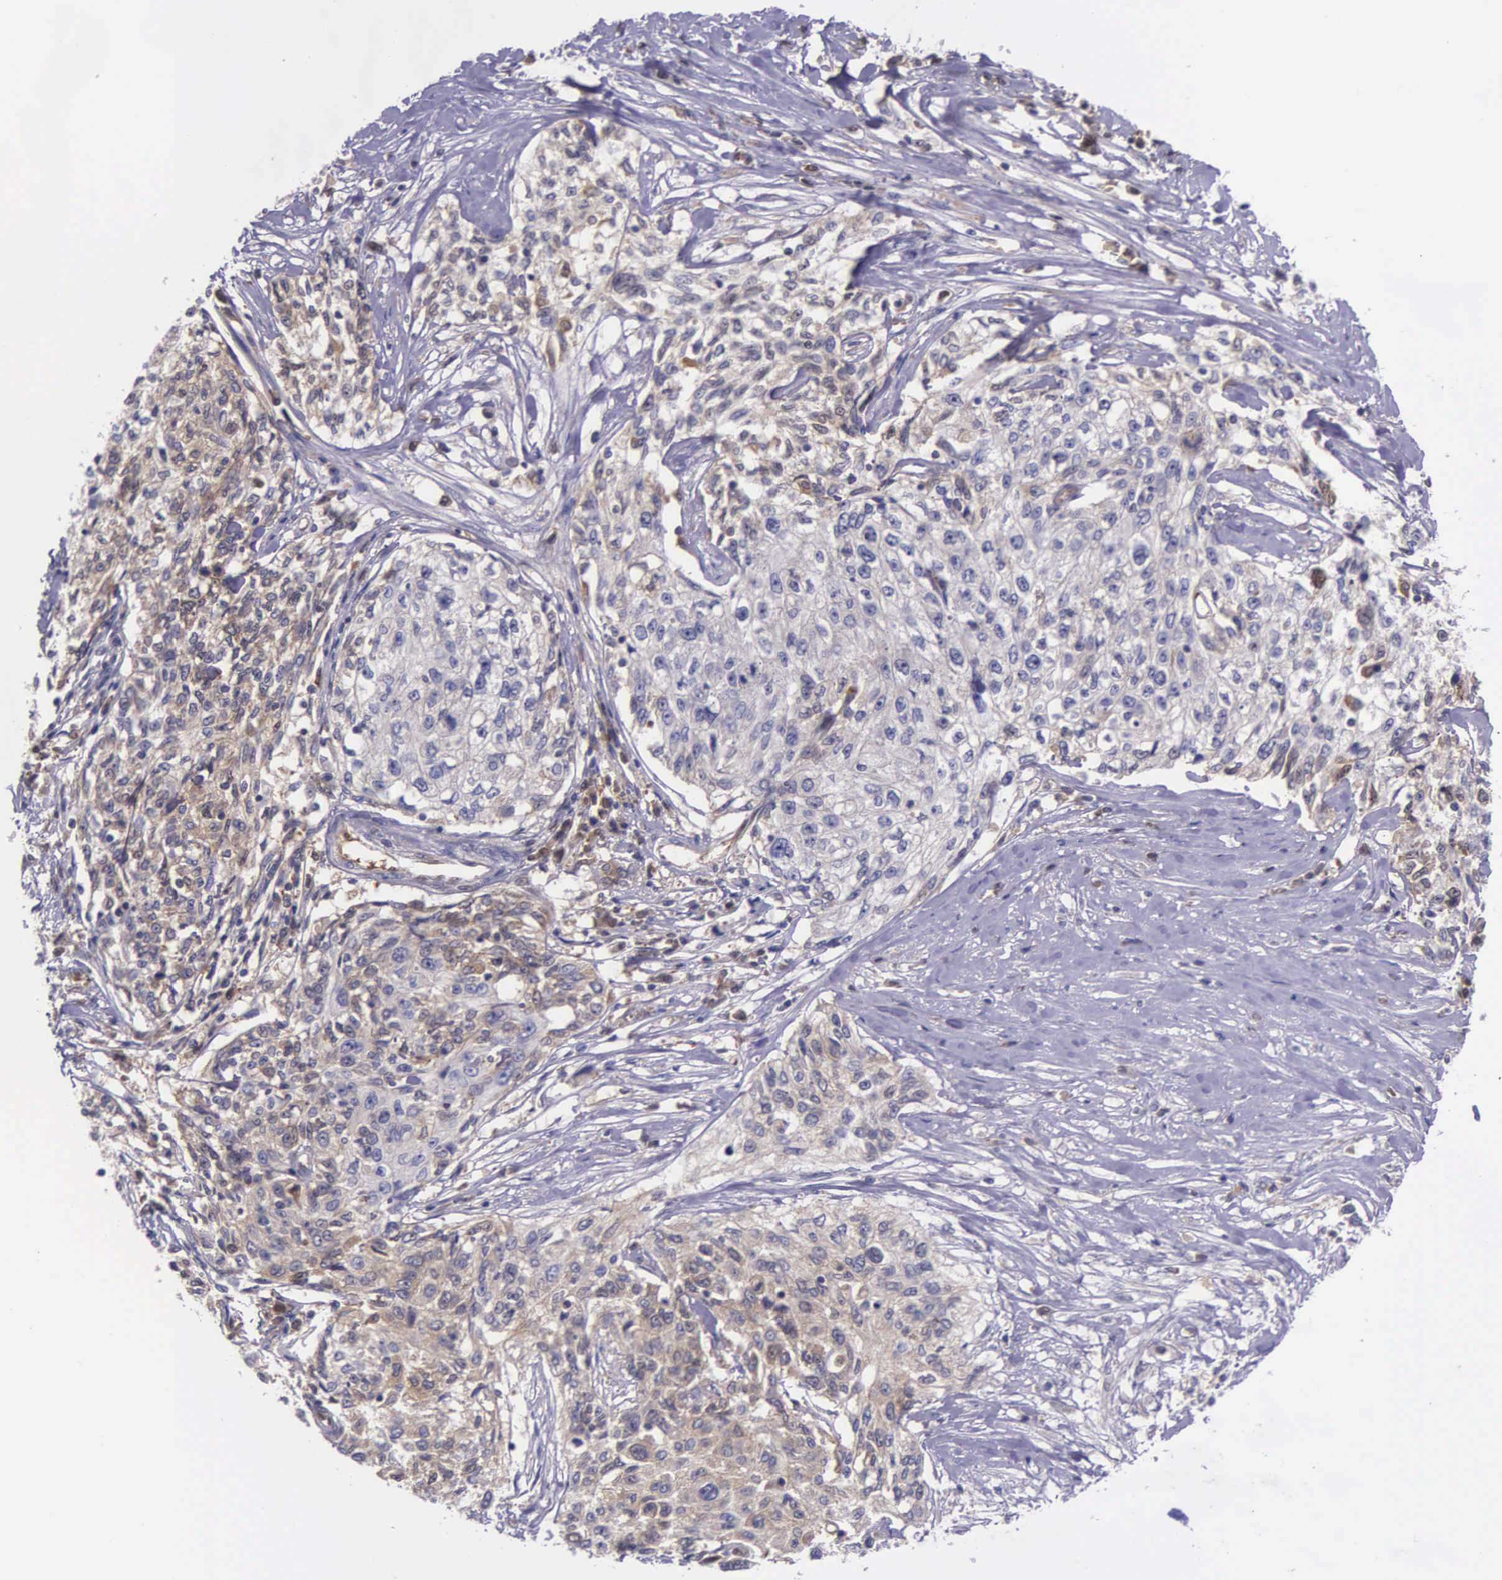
{"staining": {"intensity": "weak", "quantity": "25%-75%", "location": "cytoplasmic/membranous"}, "tissue": "cervical cancer", "cell_type": "Tumor cells", "image_type": "cancer", "snomed": [{"axis": "morphology", "description": "Squamous cell carcinoma, NOS"}, {"axis": "topography", "description": "Cervix"}], "caption": "This is an image of immunohistochemistry (IHC) staining of cervical squamous cell carcinoma, which shows weak positivity in the cytoplasmic/membranous of tumor cells.", "gene": "GMPR2", "patient": {"sex": "female", "age": 57}}